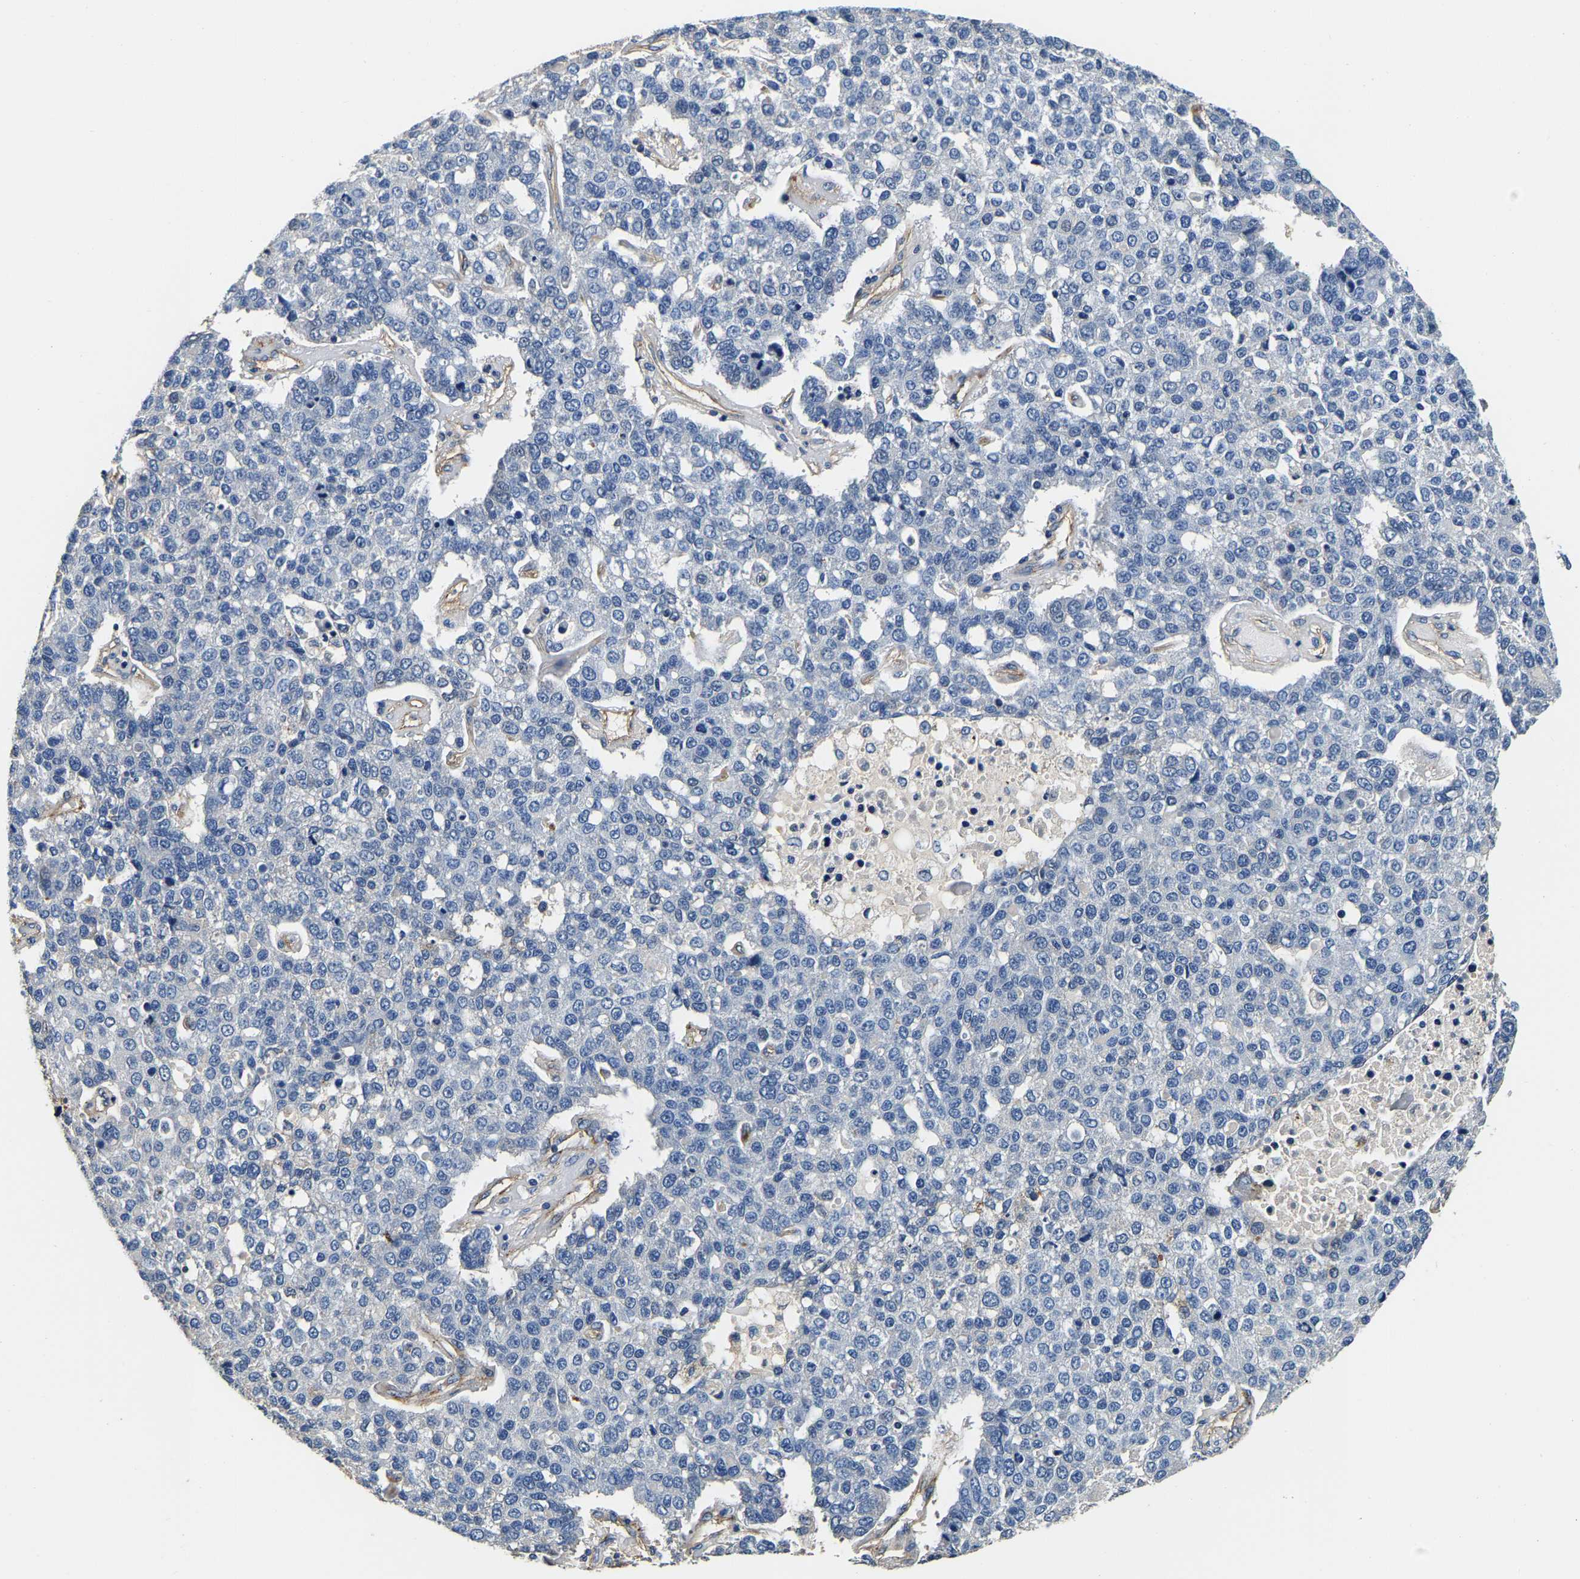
{"staining": {"intensity": "negative", "quantity": "none", "location": "none"}, "tissue": "pancreatic cancer", "cell_type": "Tumor cells", "image_type": "cancer", "snomed": [{"axis": "morphology", "description": "Adenocarcinoma, NOS"}, {"axis": "topography", "description": "Pancreas"}], "caption": "High power microscopy image of an immunohistochemistry histopathology image of pancreatic cancer (adenocarcinoma), revealing no significant expression in tumor cells.", "gene": "SH3GLB1", "patient": {"sex": "female", "age": 61}}